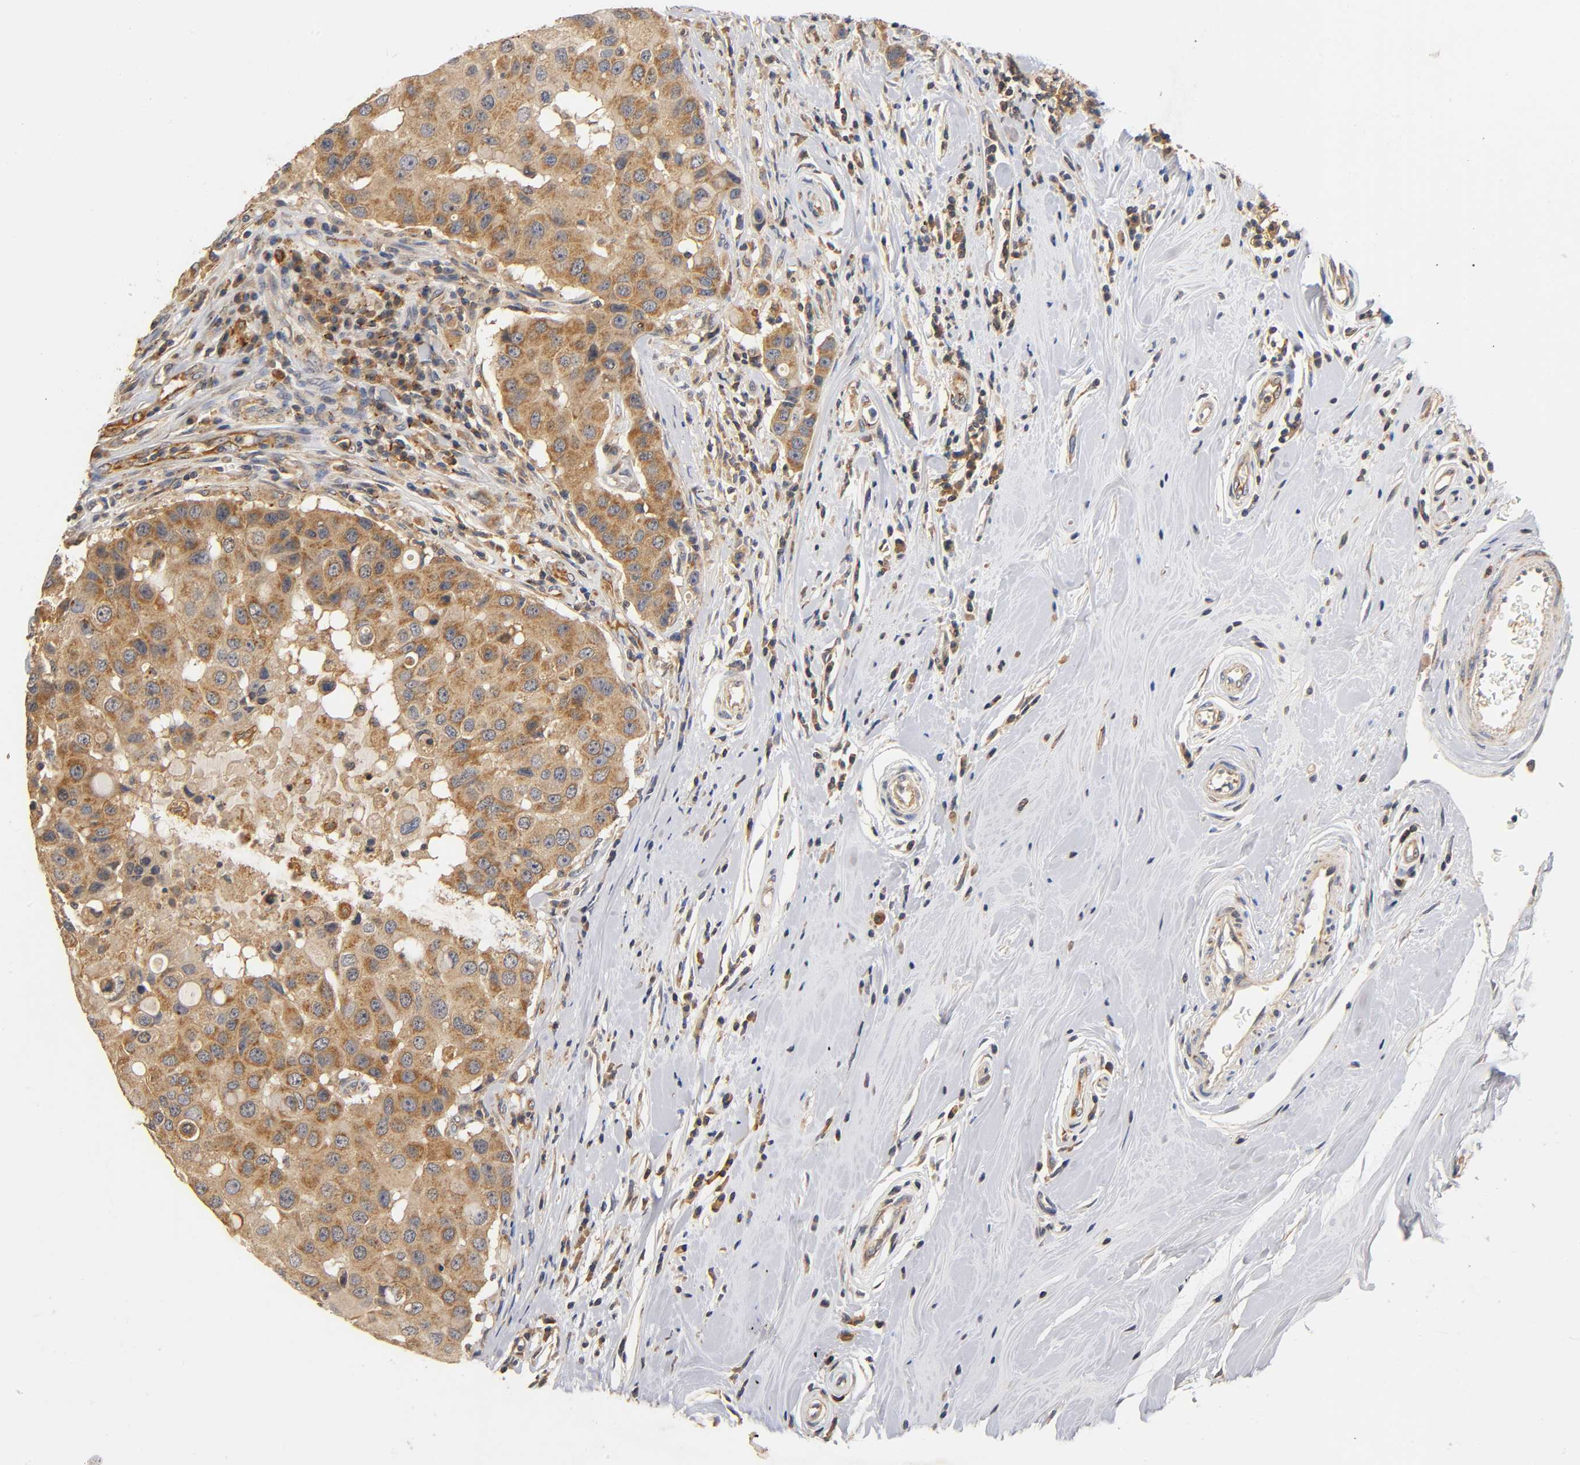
{"staining": {"intensity": "strong", "quantity": ">75%", "location": "cytoplasmic/membranous"}, "tissue": "breast cancer", "cell_type": "Tumor cells", "image_type": "cancer", "snomed": [{"axis": "morphology", "description": "Duct carcinoma"}, {"axis": "topography", "description": "Breast"}], "caption": "Protein analysis of intraductal carcinoma (breast) tissue reveals strong cytoplasmic/membranous positivity in approximately >75% of tumor cells.", "gene": "SCAP", "patient": {"sex": "female", "age": 27}}